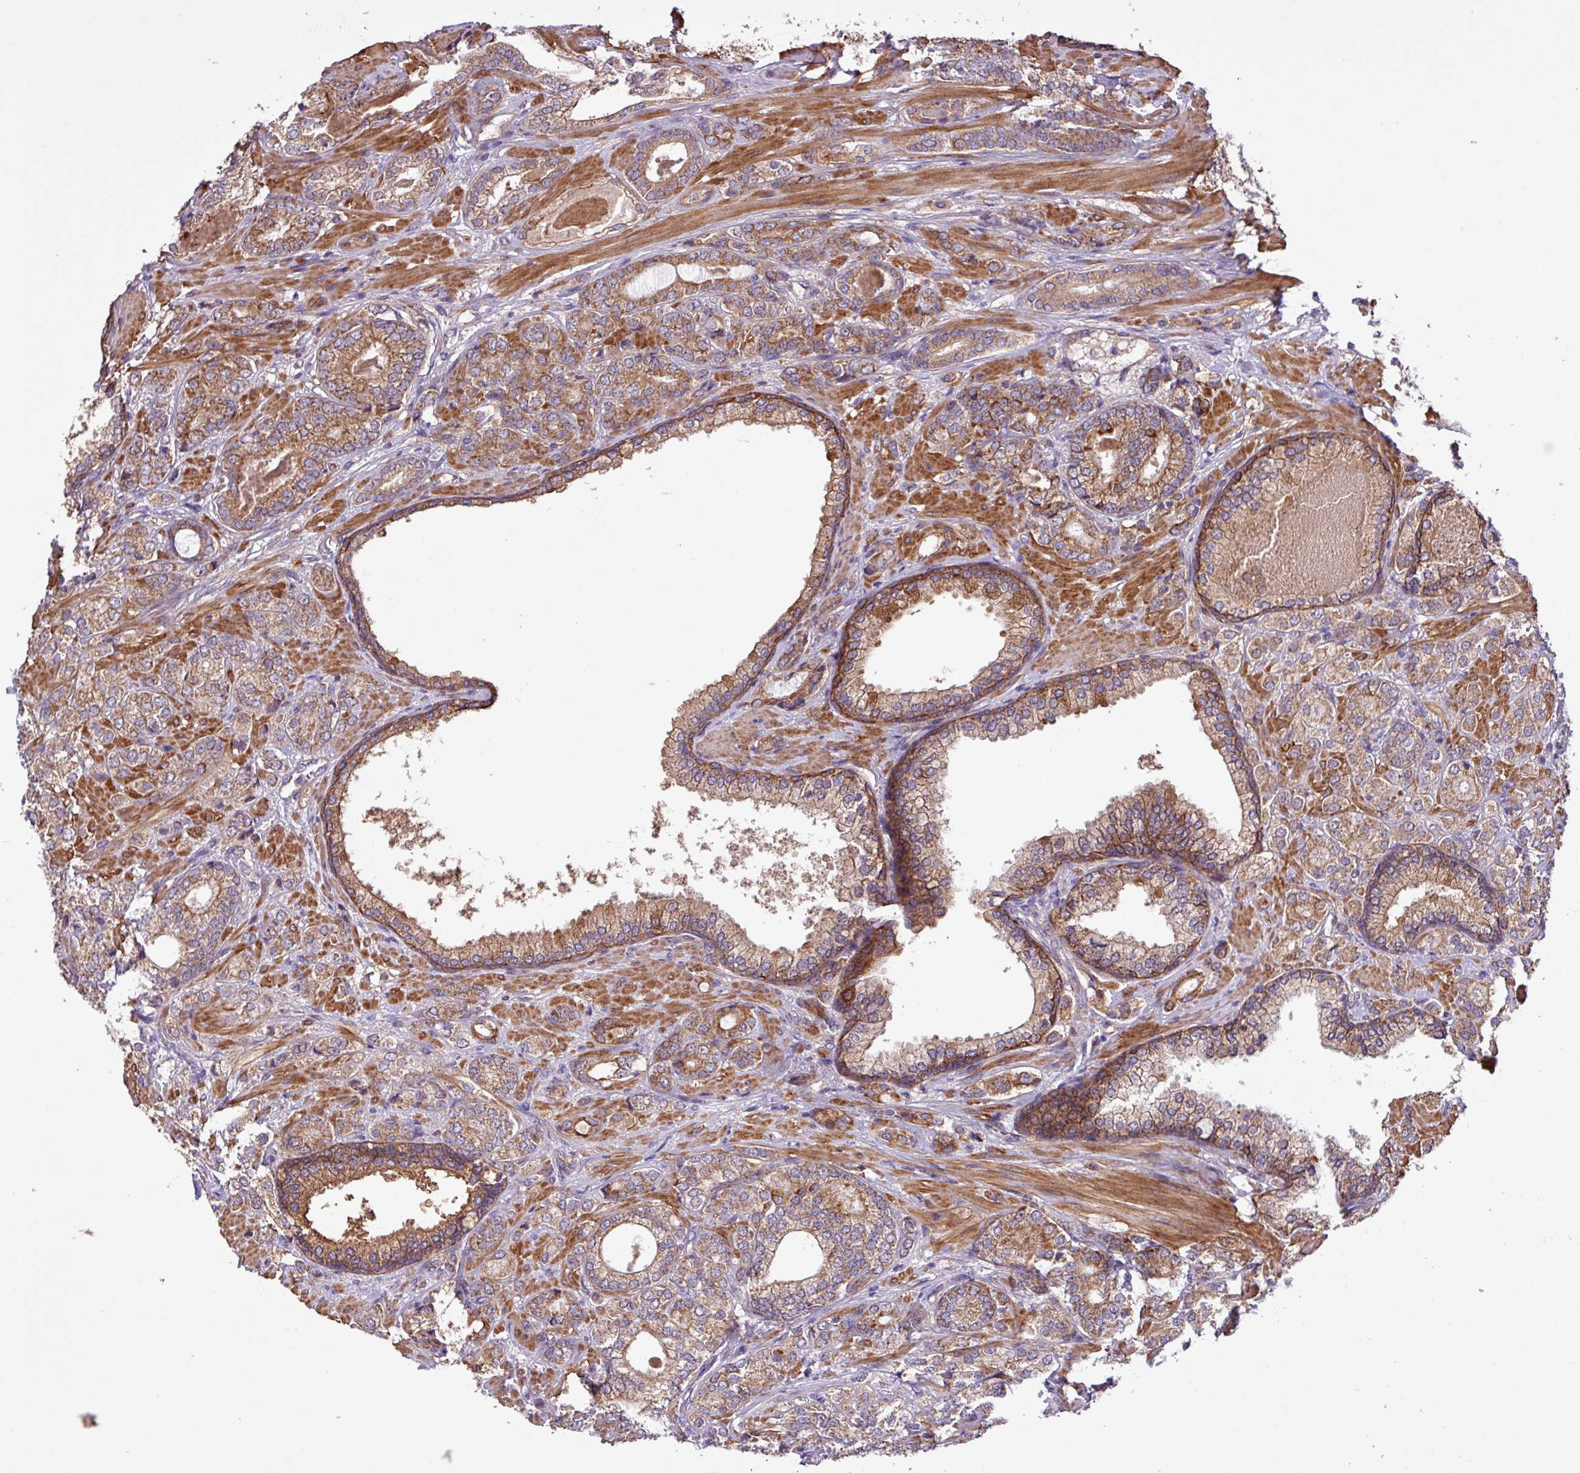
{"staining": {"intensity": "moderate", "quantity": ">75%", "location": "cytoplasmic/membranous"}, "tissue": "prostate cancer", "cell_type": "Tumor cells", "image_type": "cancer", "snomed": [{"axis": "morphology", "description": "Adenocarcinoma, High grade"}, {"axis": "topography", "description": "Prostate"}], "caption": "An immunohistochemistry (IHC) image of tumor tissue is shown. Protein staining in brown labels moderate cytoplasmic/membranous positivity in prostate cancer within tumor cells. (brown staining indicates protein expression, while blue staining denotes nuclei).", "gene": "TIMM10B", "patient": {"sex": "male", "age": 60}}